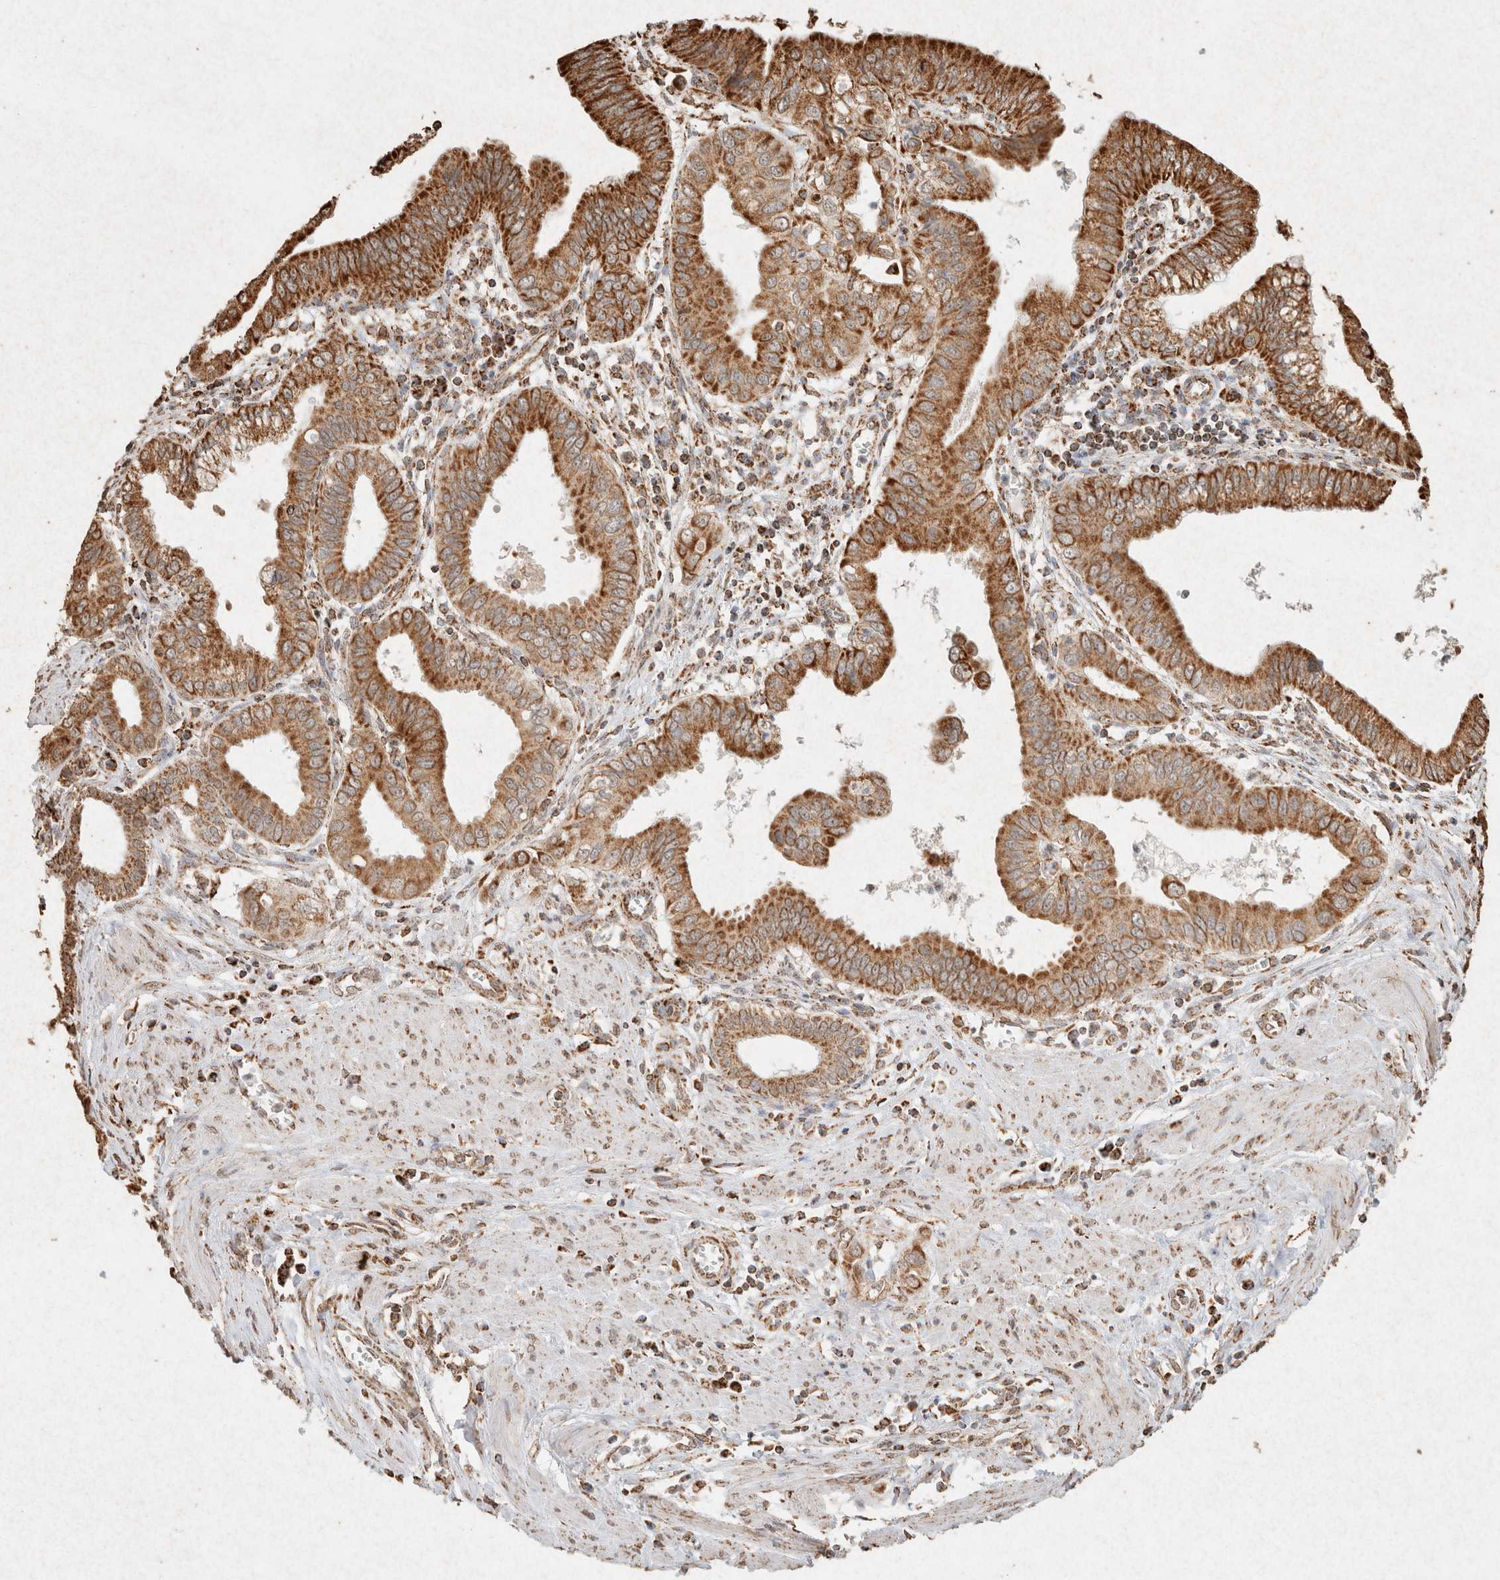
{"staining": {"intensity": "strong", "quantity": ">75%", "location": "cytoplasmic/membranous"}, "tissue": "pancreatic cancer", "cell_type": "Tumor cells", "image_type": "cancer", "snomed": [{"axis": "morphology", "description": "Normal tissue, NOS"}, {"axis": "topography", "description": "Lymph node"}], "caption": "Pancreatic cancer tissue exhibits strong cytoplasmic/membranous expression in about >75% of tumor cells, visualized by immunohistochemistry.", "gene": "SDC2", "patient": {"sex": "male", "age": 50}}